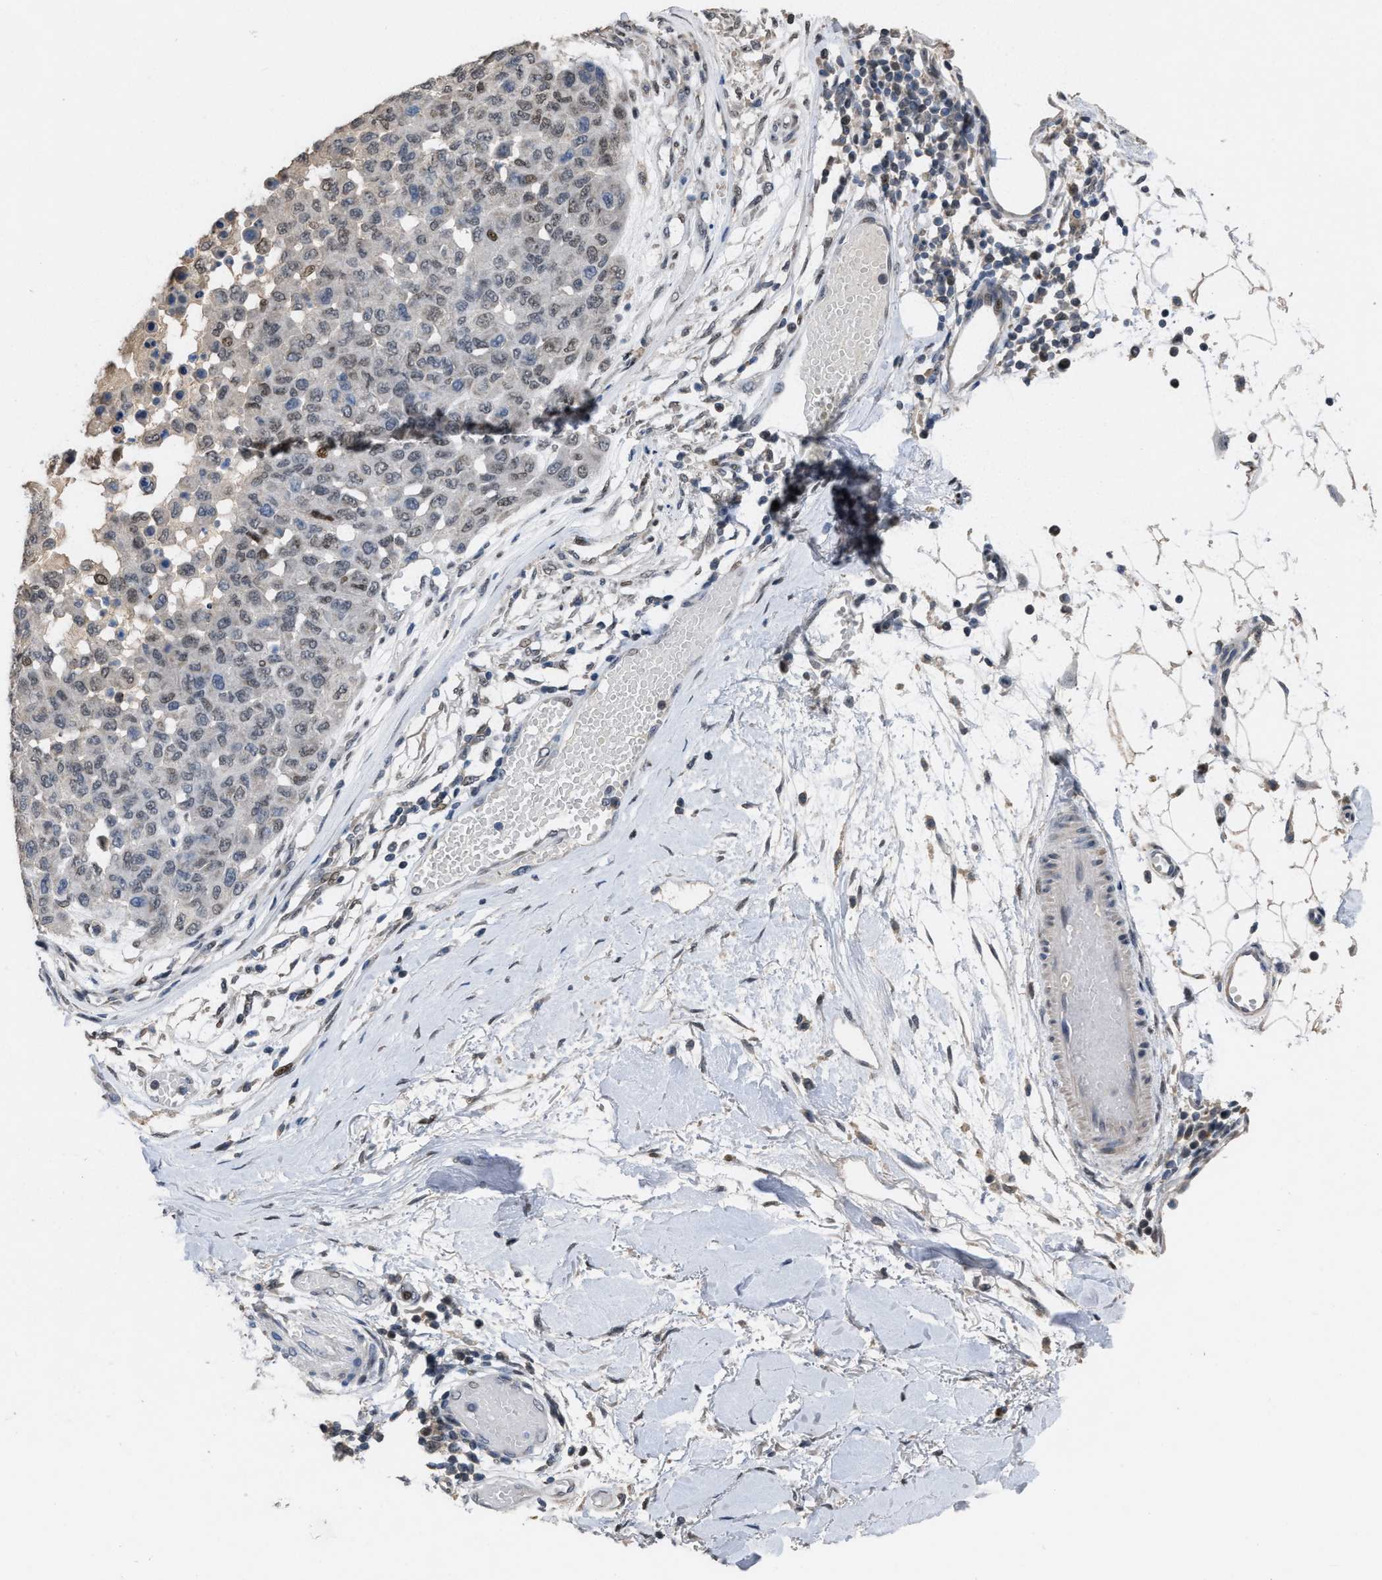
{"staining": {"intensity": "weak", "quantity": "25%-75%", "location": "nuclear"}, "tissue": "melanoma", "cell_type": "Tumor cells", "image_type": "cancer", "snomed": [{"axis": "morphology", "description": "Normal tissue, NOS"}, {"axis": "morphology", "description": "Malignant melanoma, NOS"}, {"axis": "topography", "description": "Skin"}], "caption": "Weak nuclear expression for a protein is seen in about 25%-75% of tumor cells of malignant melanoma using IHC.", "gene": "SETDB1", "patient": {"sex": "male", "age": 62}}